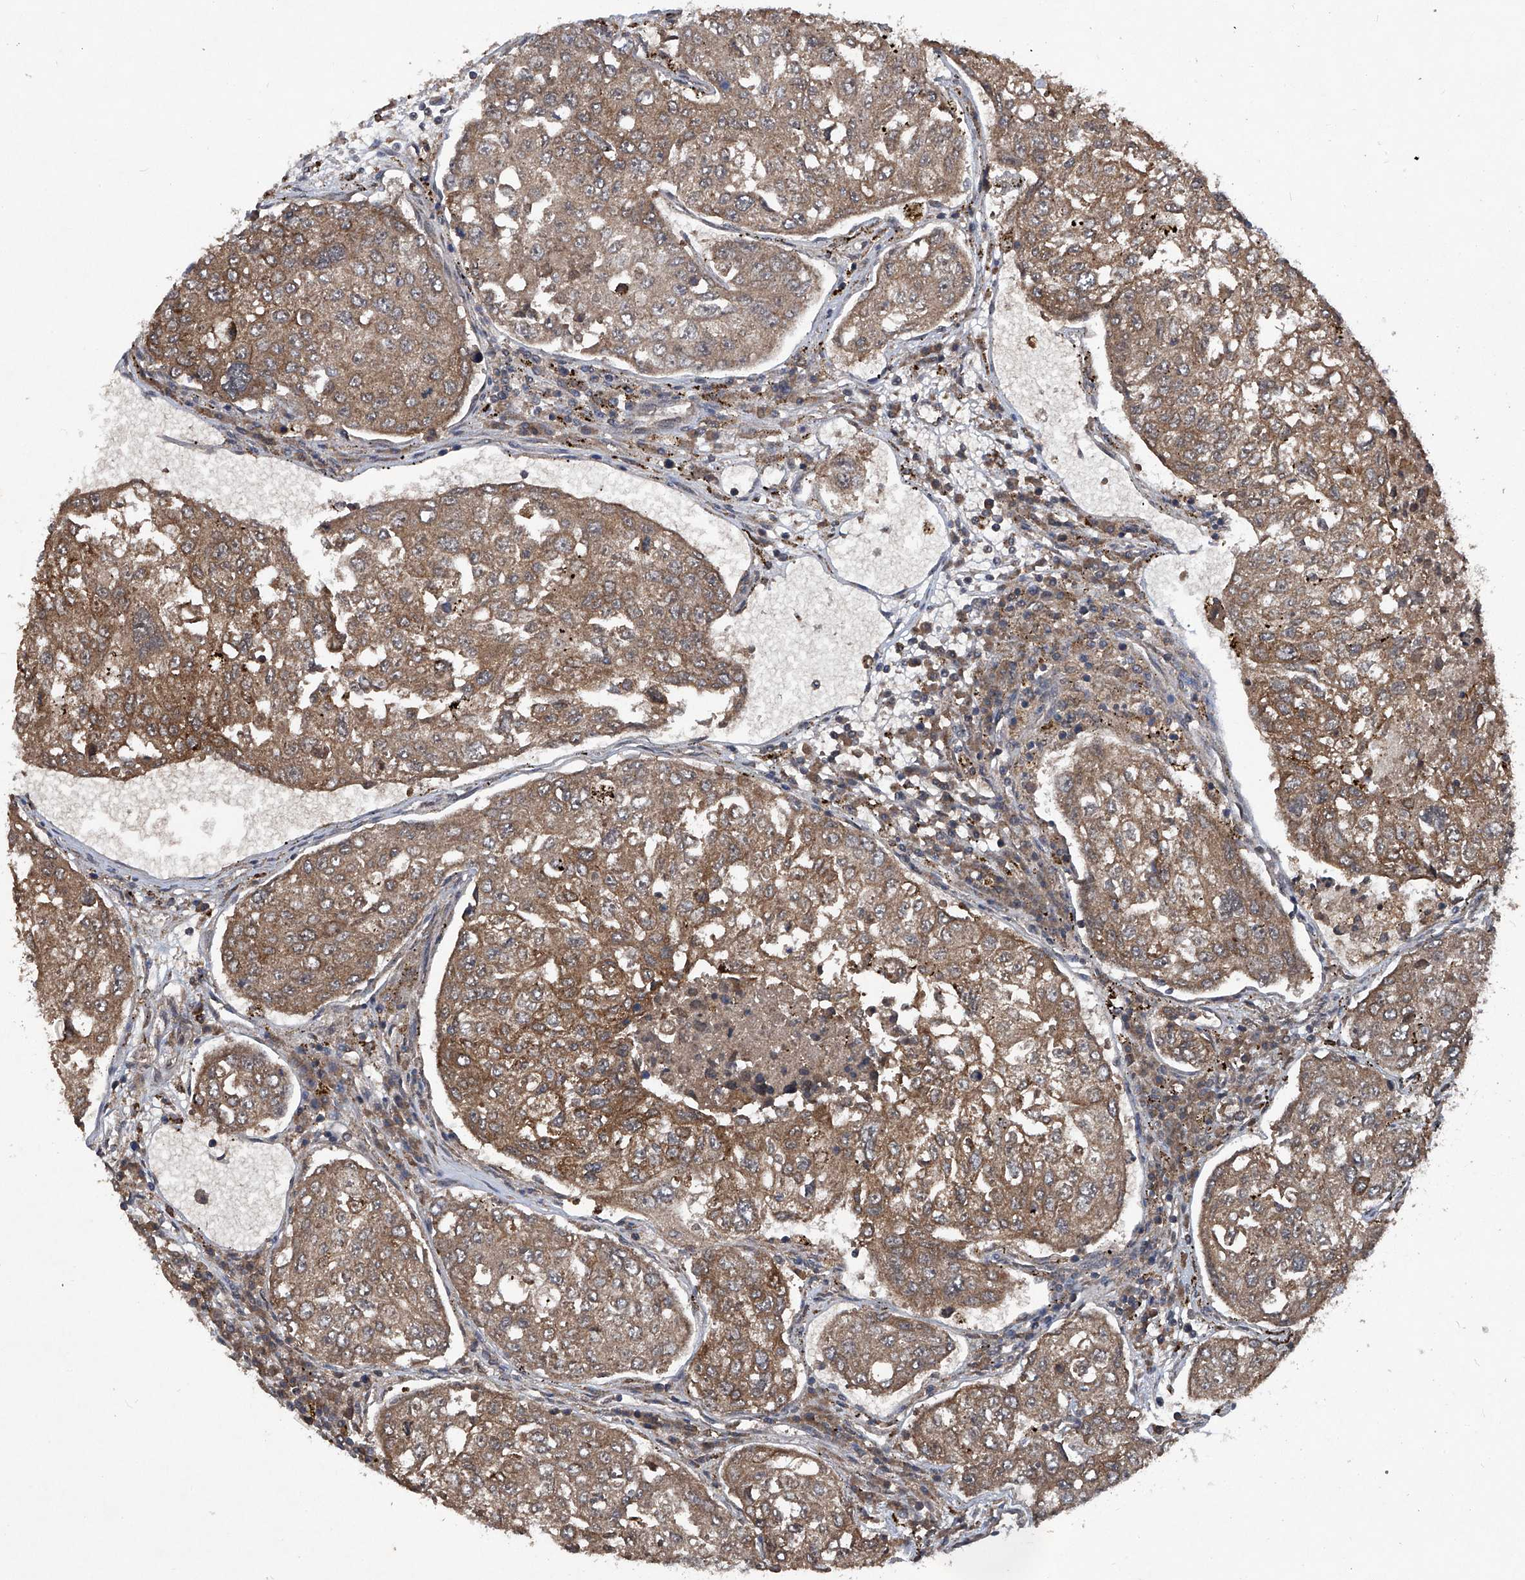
{"staining": {"intensity": "moderate", "quantity": ">75%", "location": "cytoplasmic/membranous"}, "tissue": "urothelial cancer", "cell_type": "Tumor cells", "image_type": "cancer", "snomed": [{"axis": "morphology", "description": "Urothelial carcinoma, High grade"}, {"axis": "topography", "description": "Lymph node"}, {"axis": "topography", "description": "Urinary bladder"}], "caption": "Protein staining of urothelial cancer tissue exhibits moderate cytoplasmic/membranous positivity in approximately >75% of tumor cells.", "gene": "SUMF2", "patient": {"sex": "male", "age": 51}}